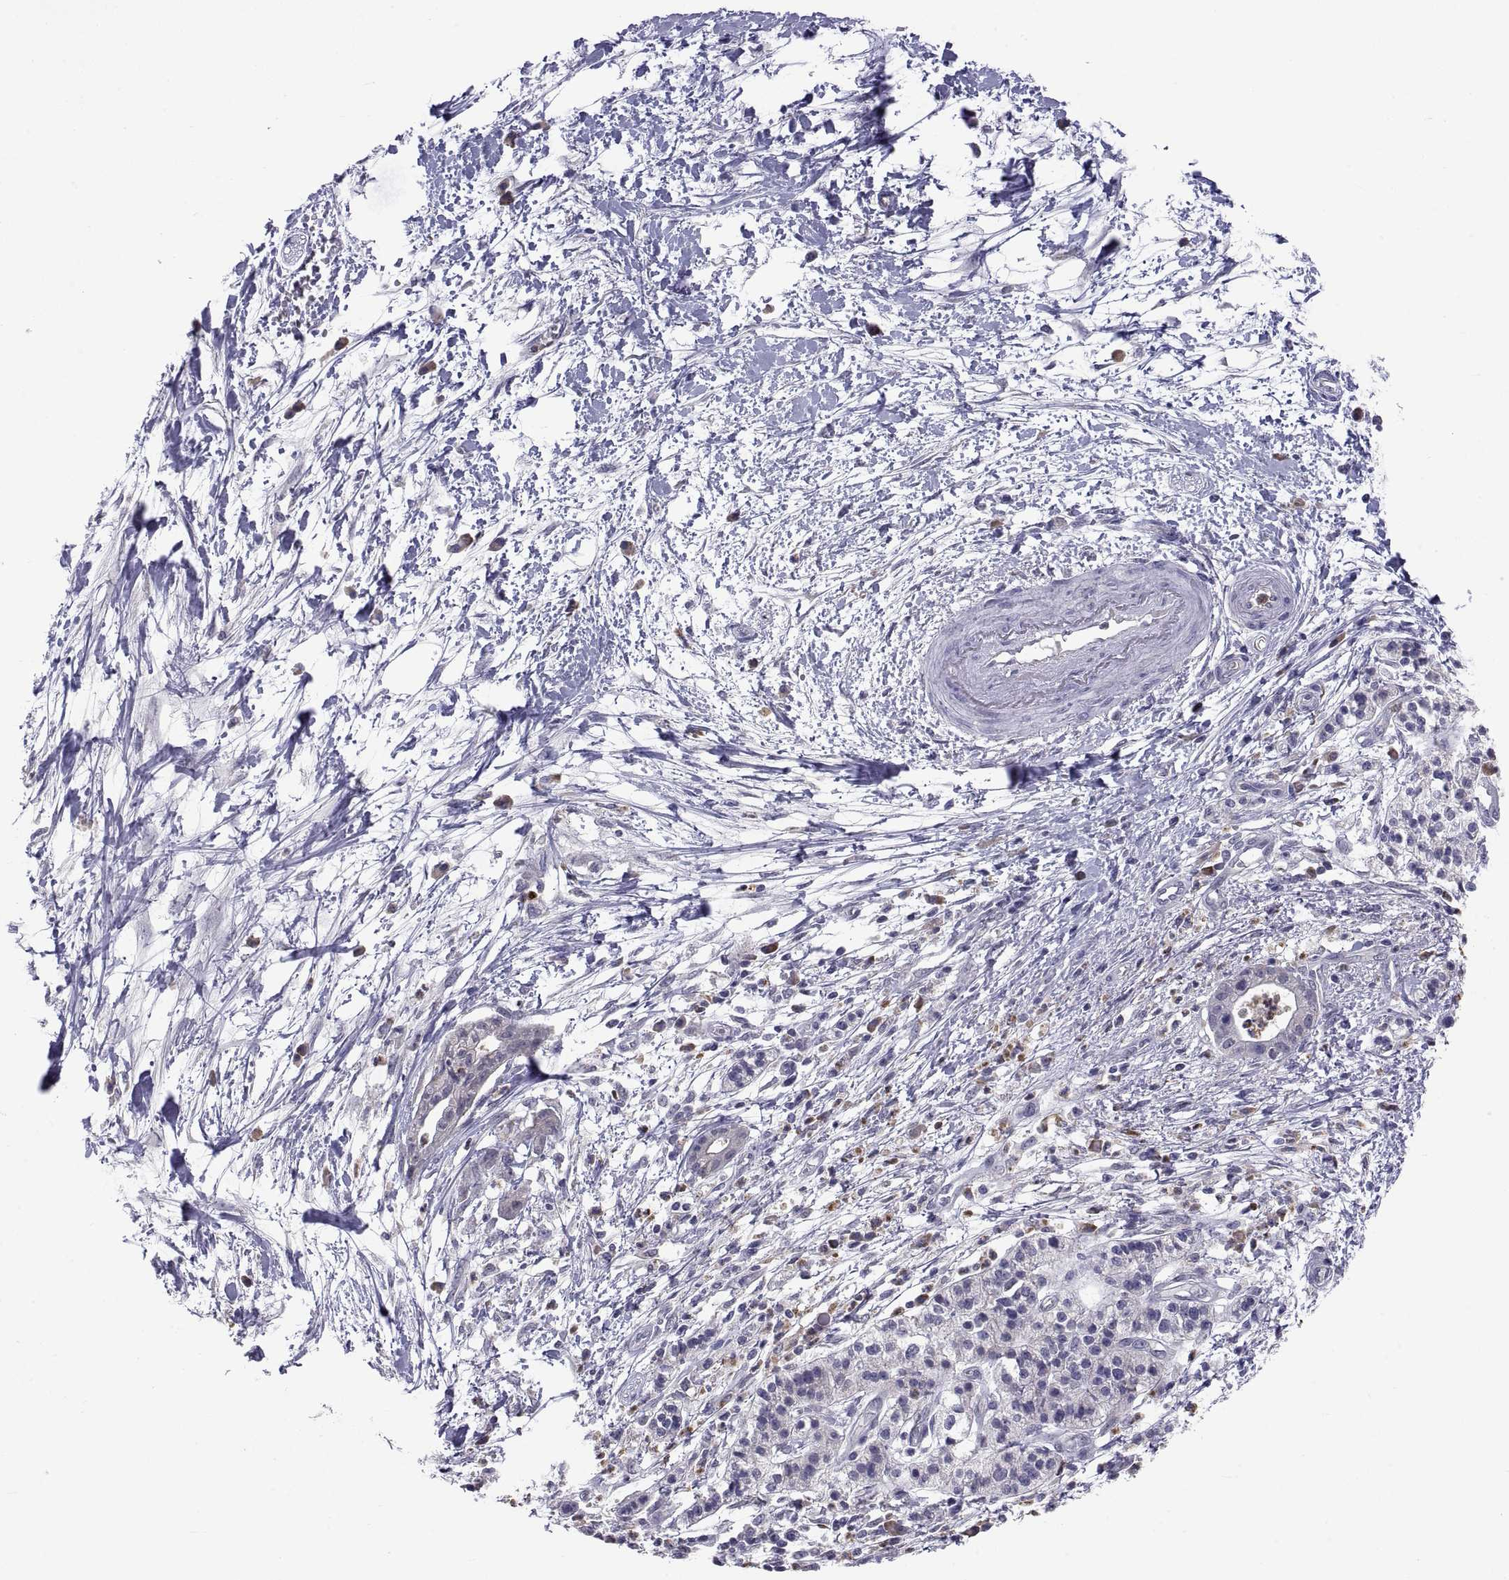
{"staining": {"intensity": "strong", "quantity": "<25%", "location": "cytoplasmic/membranous"}, "tissue": "pancreatic cancer", "cell_type": "Tumor cells", "image_type": "cancer", "snomed": [{"axis": "morphology", "description": "Normal tissue, NOS"}, {"axis": "morphology", "description": "Adenocarcinoma, NOS"}, {"axis": "topography", "description": "Lymph node"}, {"axis": "topography", "description": "Pancreas"}], "caption": "Pancreatic cancer stained for a protein shows strong cytoplasmic/membranous positivity in tumor cells.", "gene": "PKP1", "patient": {"sex": "female", "age": 58}}